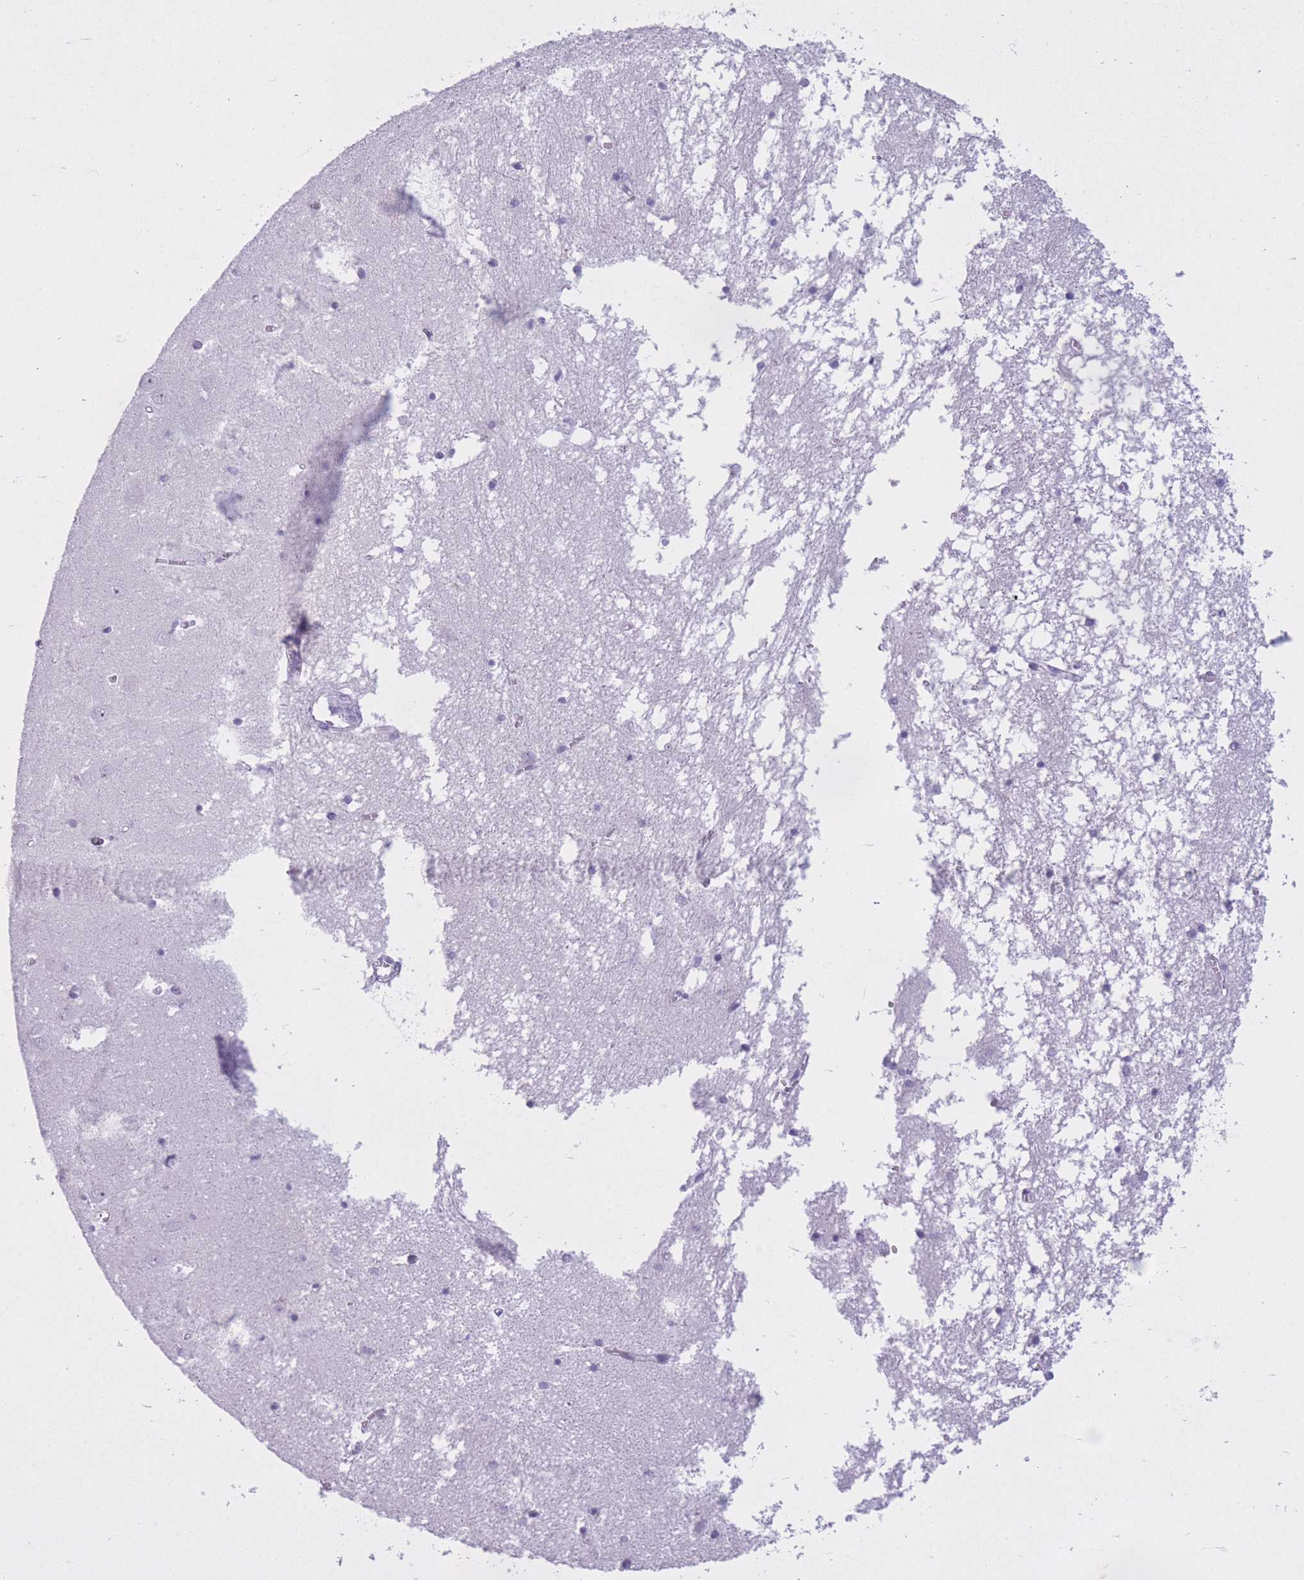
{"staining": {"intensity": "negative", "quantity": "none", "location": "none"}, "tissue": "hippocampus", "cell_type": "Glial cells", "image_type": "normal", "snomed": [{"axis": "morphology", "description": "Normal tissue, NOS"}, {"axis": "topography", "description": "Hippocampus"}], "caption": "Hippocampus stained for a protein using immunohistochemistry (IHC) displays no staining glial cells.", "gene": "GOLGA6A", "patient": {"sex": "male", "age": 70}}